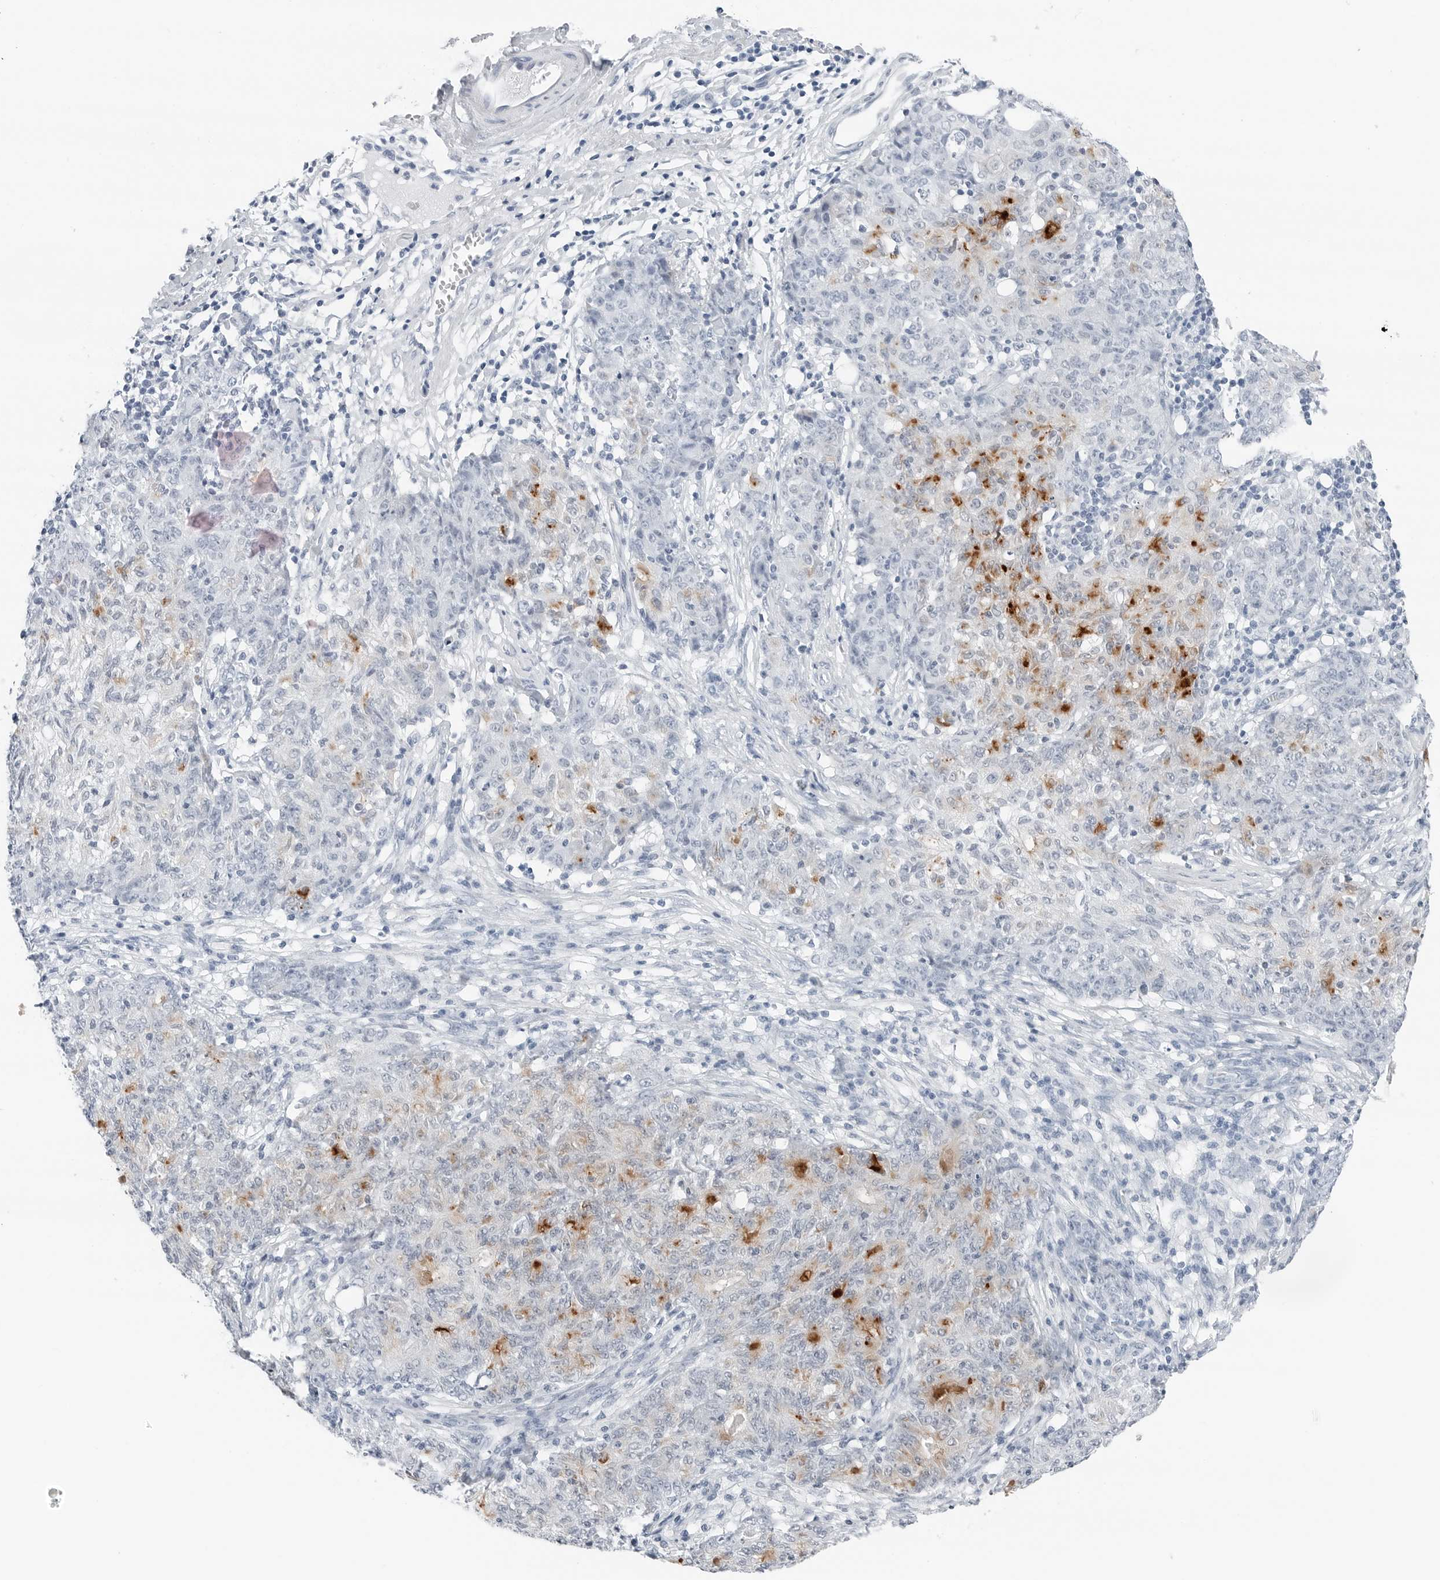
{"staining": {"intensity": "moderate", "quantity": "<25%", "location": "cytoplasmic/membranous"}, "tissue": "ovarian cancer", "cell_type": "Tumor cells", "image_type": "cancer", "snomed": [{"axis": "morphology", "description": "Carcinoma, endometroid"}, {"axis": "topography", "description": "Ovary"}], "caption": "DAB (3,3'-diaminobenzidine) immunohistochemical staining of human endometroid carcinoma (ovarian) reveals moderate cytoplasmic/membranous protein positivity in about <25% of tumor cells. (Brightfield microscopy of DAB IHC at high magnification).", "gene": "SLPI", "patient": {"sex": "female", "age": 42}}